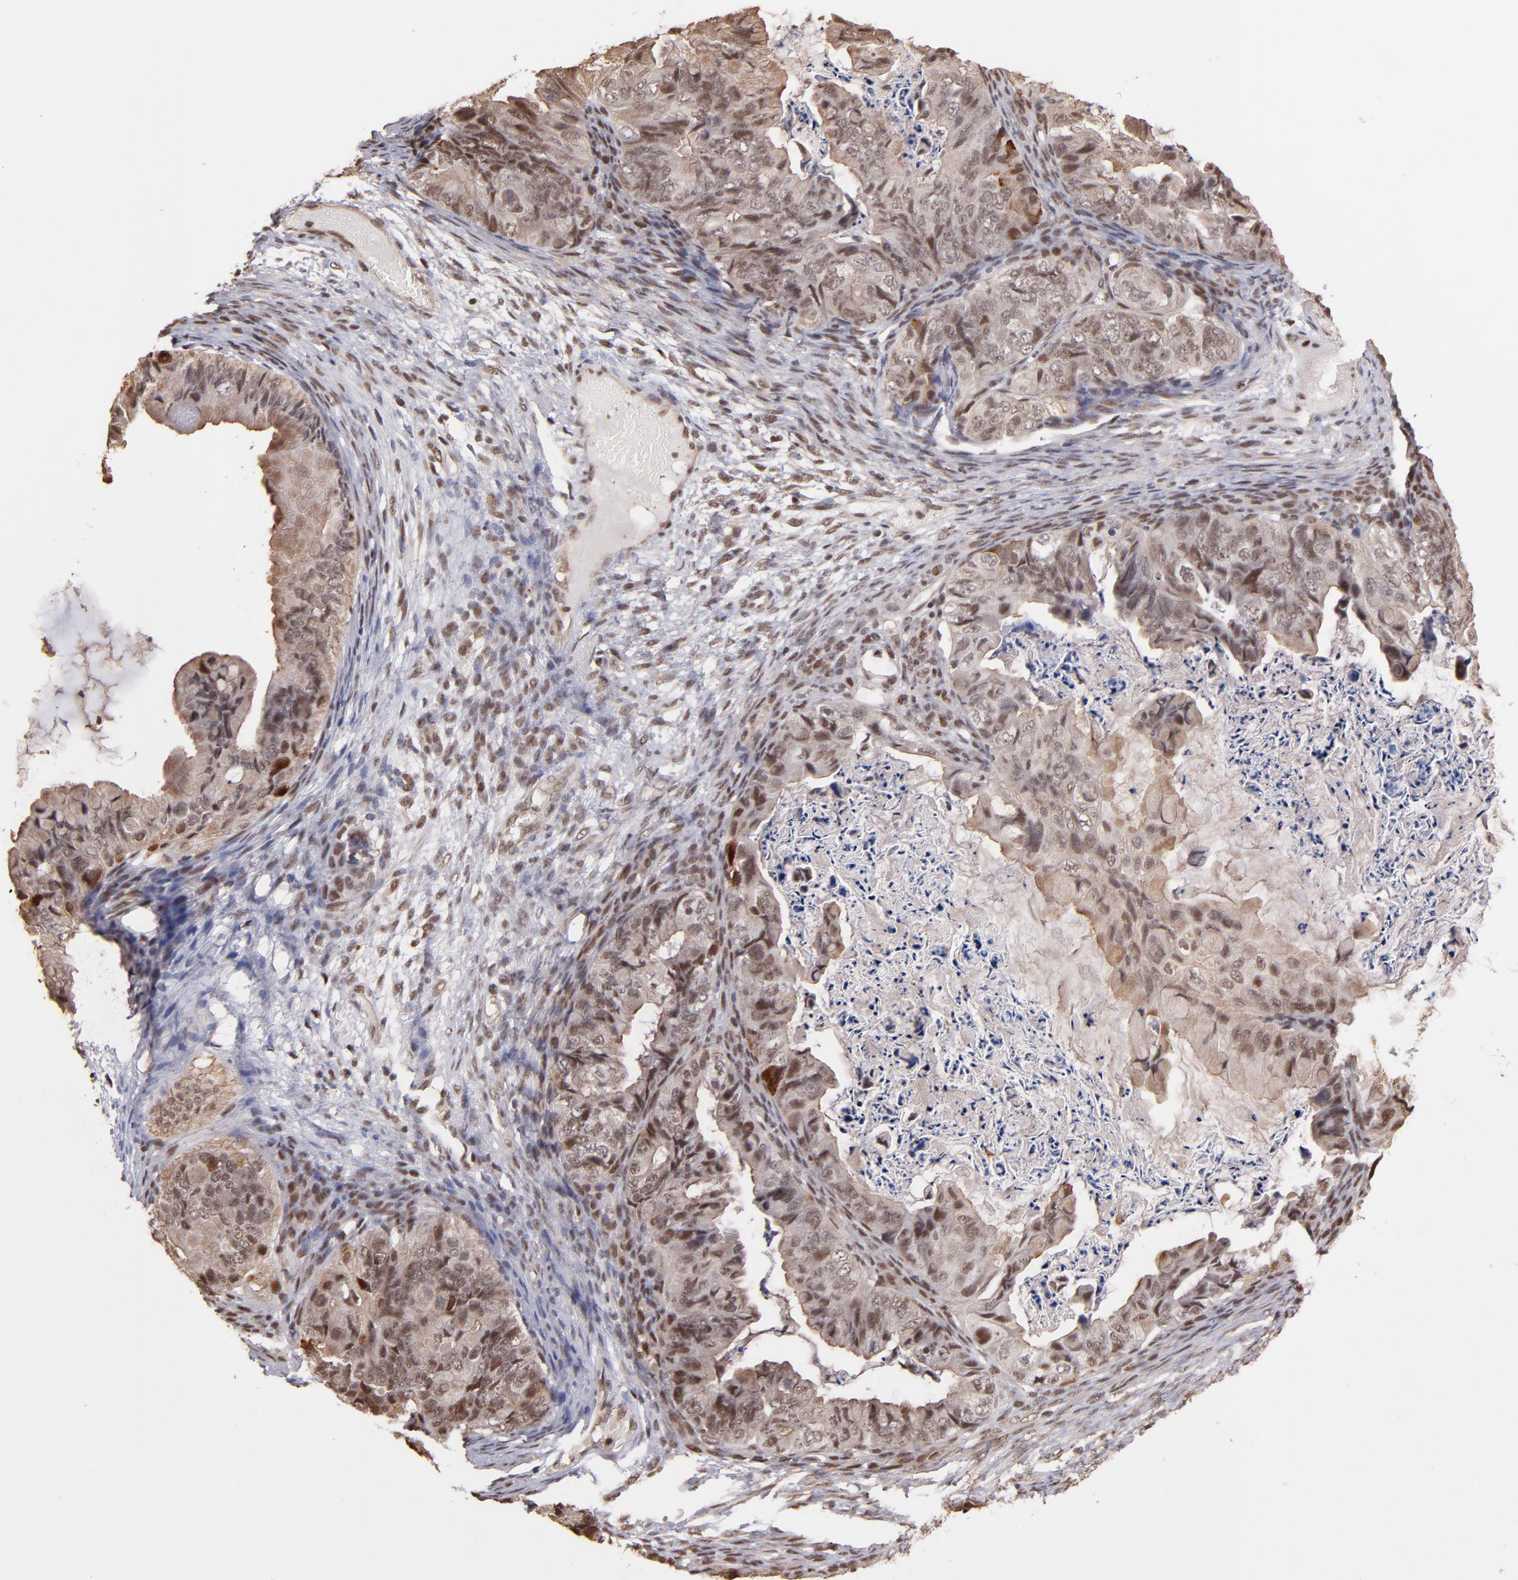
{"staining": {"intensity": "moderate", "quantity": "25%-75%", "location": "nuclear"}, "tissue": "ovarian cancer", "cell_type": "Tumor cells", "image_type": "cancer", "snomed": [{"axis": "morphology", "description": "Cystadenocarcinoma, mucinous, NOS"}, {"axis": "topography", "description": "Ovary"}], "caption": "Ovarian cancer (mucinous cystadenocarcinoma) was stained to show a protein in brown. There is medium levels of moderate nuclear staining in approximately 25%-75% of tumor cells. Immunohistochemistry stains the protein in brown and the nuclei are stained blue.", "gene": "TERF2", "patient": {"sex": "female", "age": 36}}